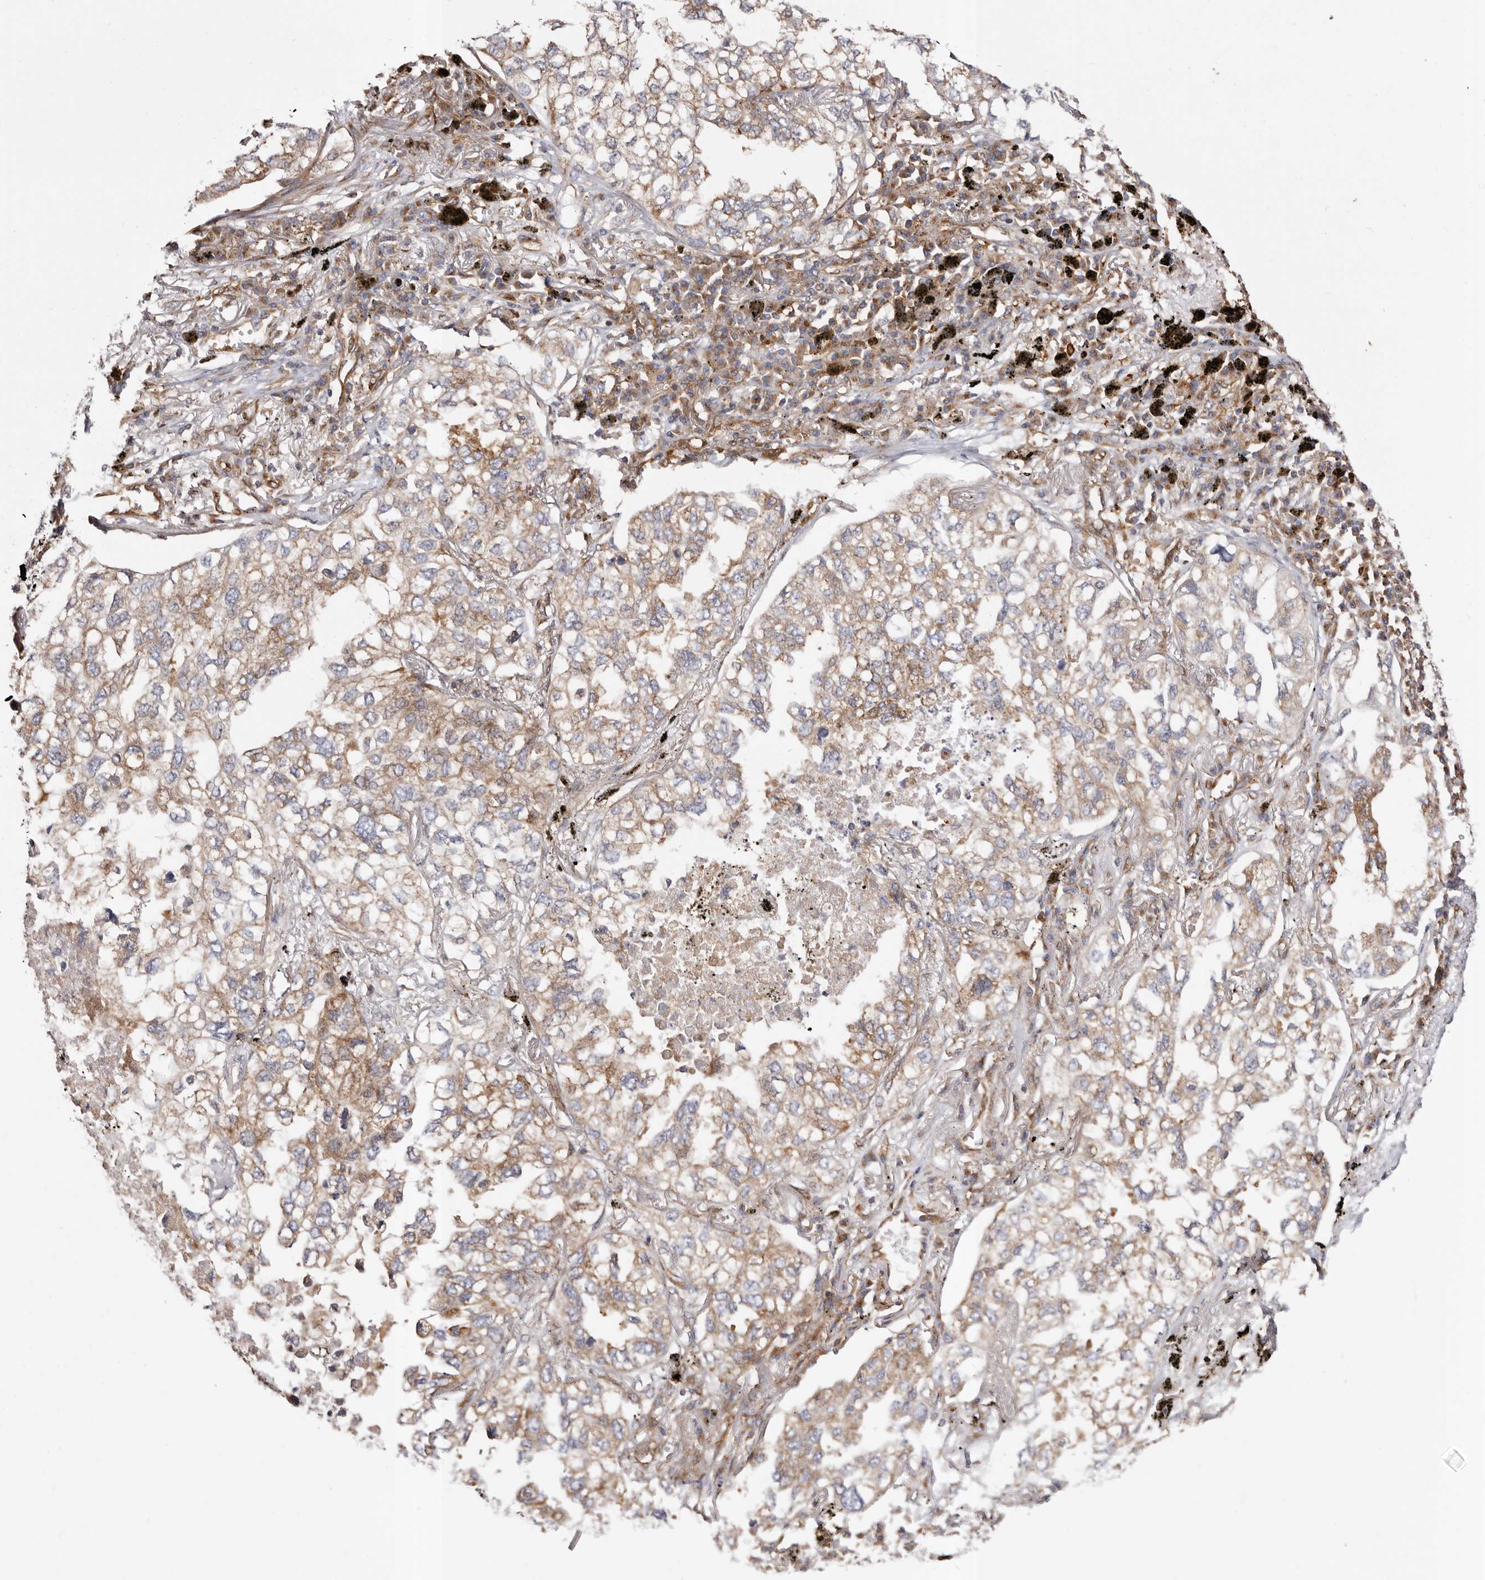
{"staining": {"intensity": "weak", "quantity": "25%-75%", "location": "cytoplasmic/membranous"}, "tissue": "lung cancer", "cell_type": "Tumor cells", "image_type": "cancer", "snomed": [{"axis": "morphology", "description": "Adenocarcinoma, NOS"}, {"axis": "topography", "description": "Lung"}], "caption": "Immunohistochemical staining of human adenocarcinoma (lung) reveals low levels of weak cytoplasmic/membranous positivity in approximately 25%-75% of tumor cells. (DAB (3,3'-diaminobenzidine) IHC, brown staining for protein, blue staining for nuclei).", "gene": "COQ8B", "patient": {"sex": "male", "age": 65}}